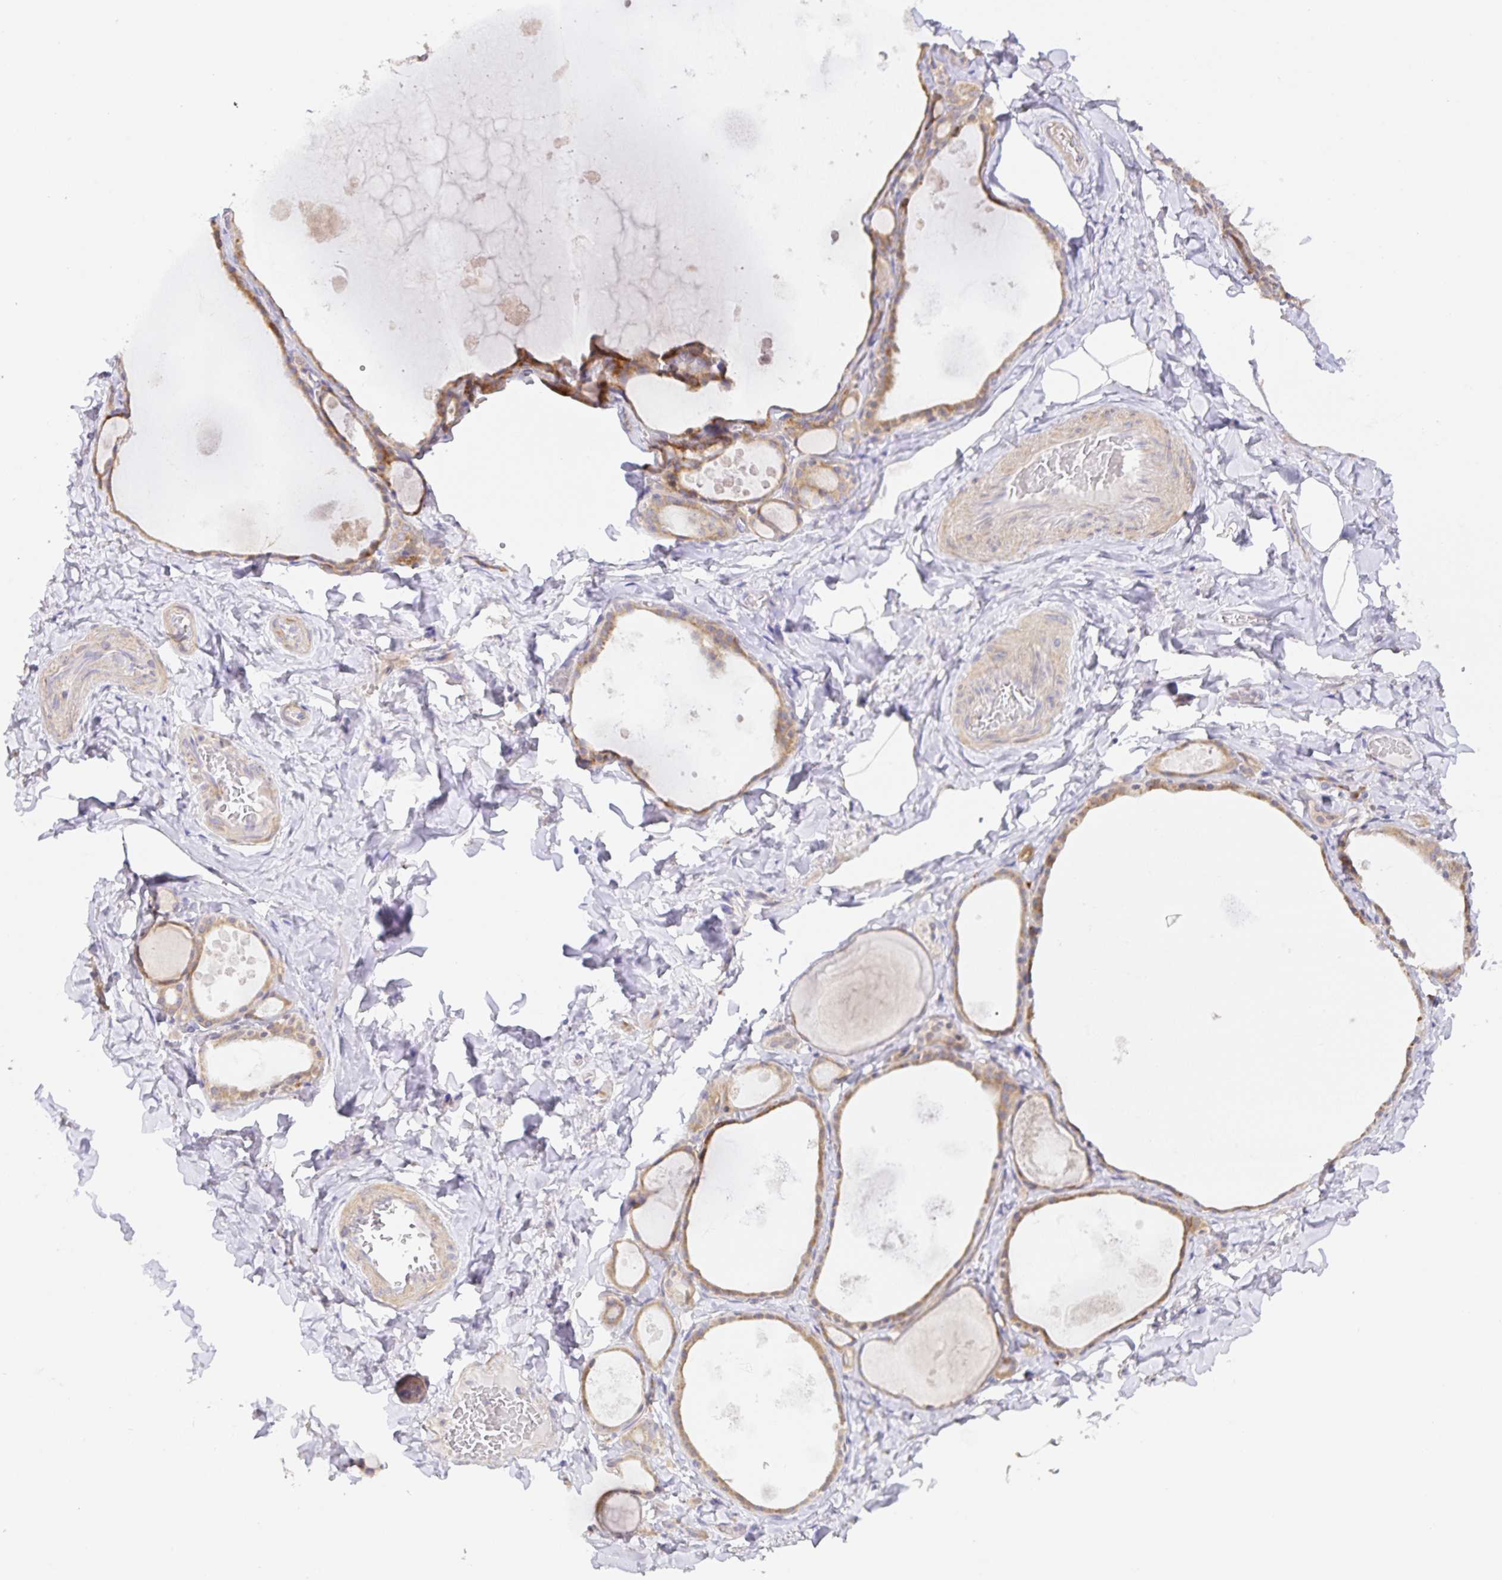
{"staining": {"intensity": "moderate", "quantity": ">75%", "location": "cytoplasmic/membranous"}, "tissue": "thyroid gland", "cell_type": "Glandular cells", "image_type": "normal", "snomed": [{"axis": "morphology", "description": "Normal tissue, NOS"}, {"axis": "topography", "description": "Thyroid gland"}], "caption": "IHC (DAB (3,3'-diaminobenzidine)) staining of unremarkable thyroid gland exhibits moderate cytoplasmic/membranous protein positivity in about >75% of glandular cells. (DAB (3,3'-diaminobenzidine) IHC with brightfield microscopy, high magnification).", "gene": "ZDHHC11B", "patient": {"sex": "male", "age": 56}}